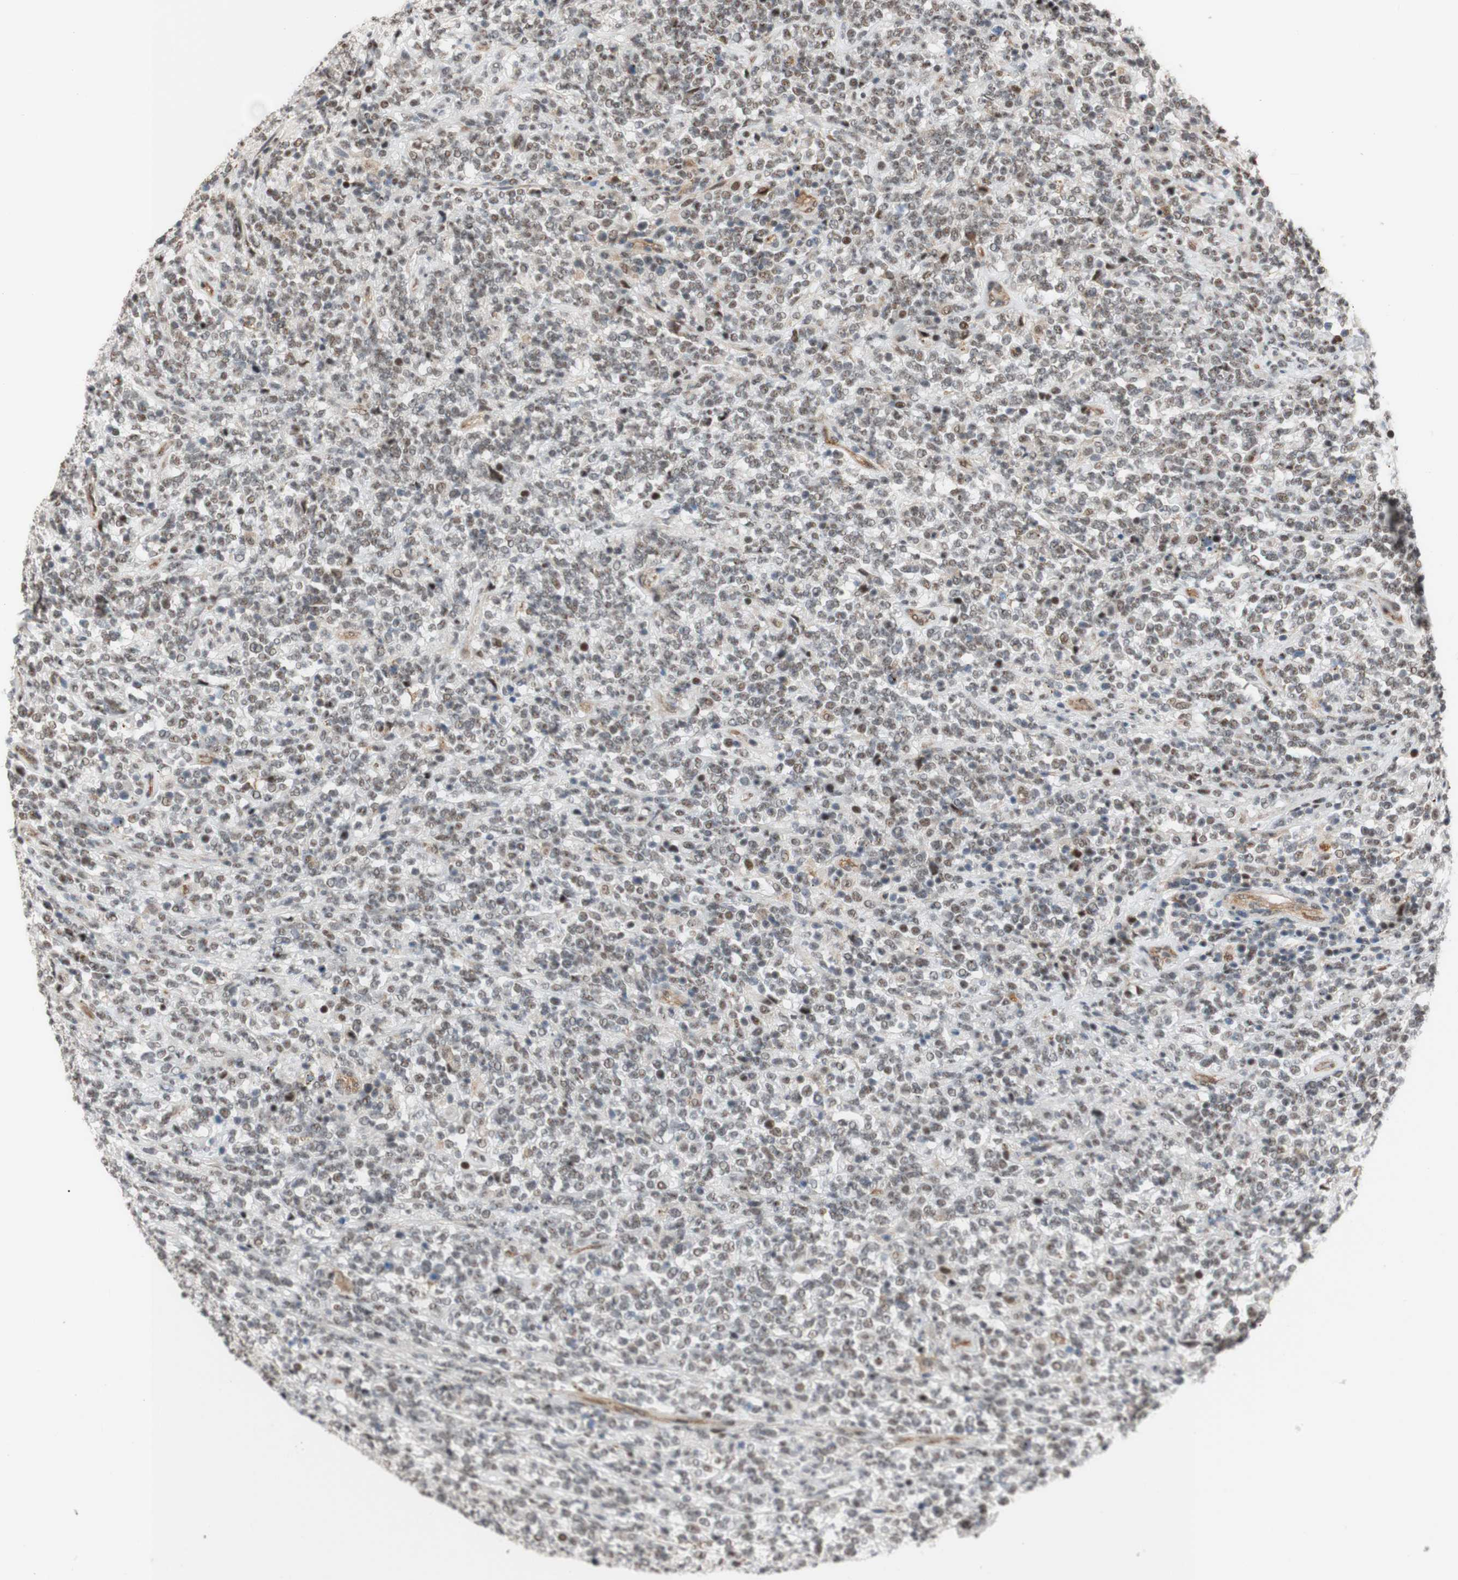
{"staining": {"intensity": "negative", "quantity": "none", "location": "none"}, "tissue": "lymphoma", "cell_type": "Tumor cells", "image_type": "cancer", "snomed": [{"axis": "morphology", "description": "Malignant lymphoma, non-Hodgkin's type, High grade"}, {"axis": "topography", "description": "Soft tissue"}], "caption": "Immunohistochemistry (IHC) photomicrograph of lymphoma stained for a protein (brown), which demonstrates no positivity in tumor cells.", "gene": "SAP18", "patient": {"sex": "male", "age": 18}}